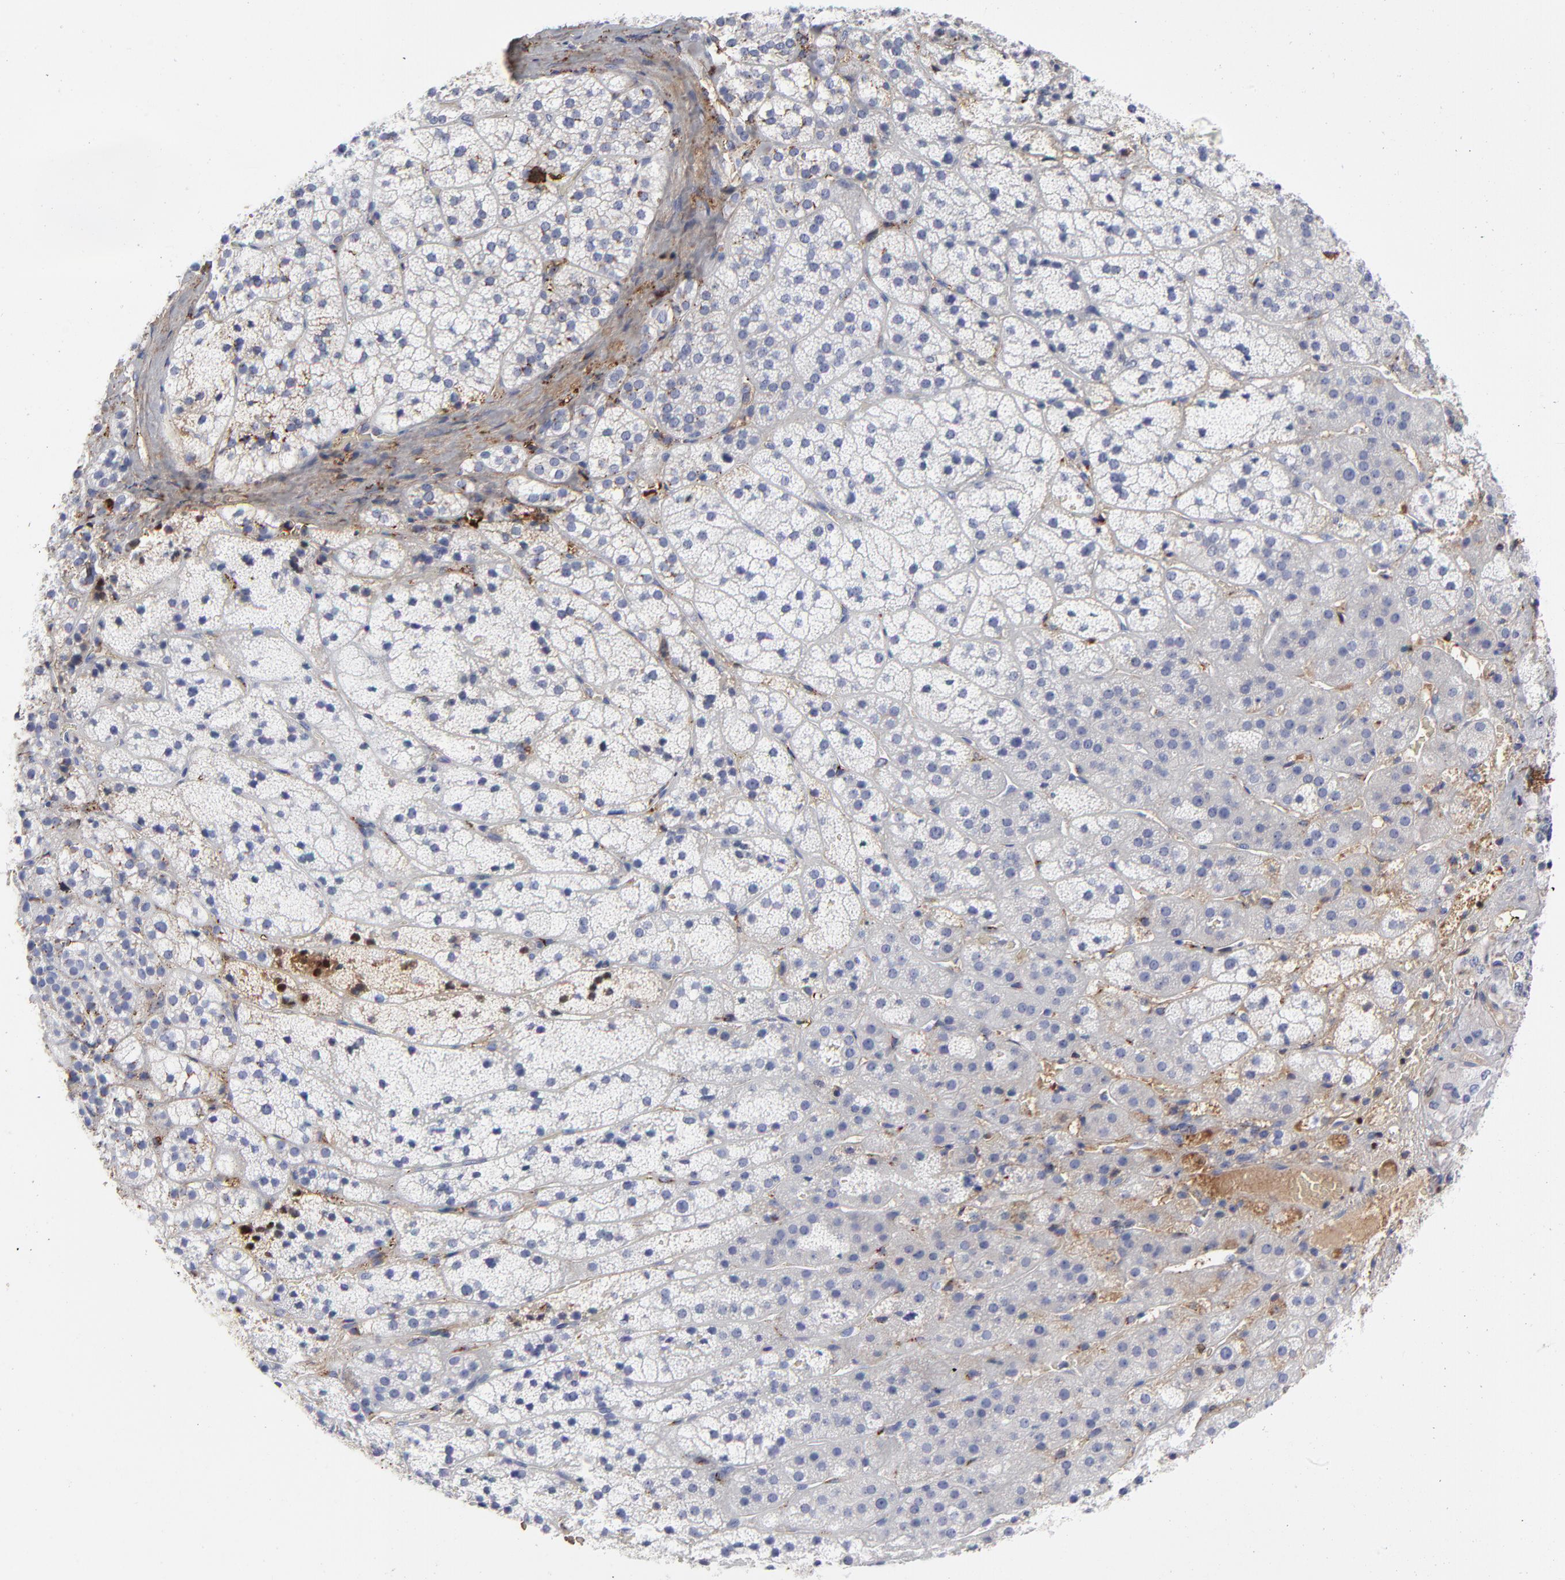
{"staining": {"intensity": "negative", "quantity": "none", "location": "none"}, "tissue": "adrenal gland", "cell_type": "Glandular cells", "image_type": "normal", "snomed": [{"axis": "morphology", "description": "Normal tissue, NOS"}, {"axis": "topography", "description": "Adrenal gland"}], "caption": "Protein analysis of unremarkable adrenal gland shows no significant staining in glandular cells. (DAB (3,3'-diaminobenzidine) immunohistochemistry (IHC), high magnification).", "gene": "DCN", "patient": {"sex": "female", "age": 44}}